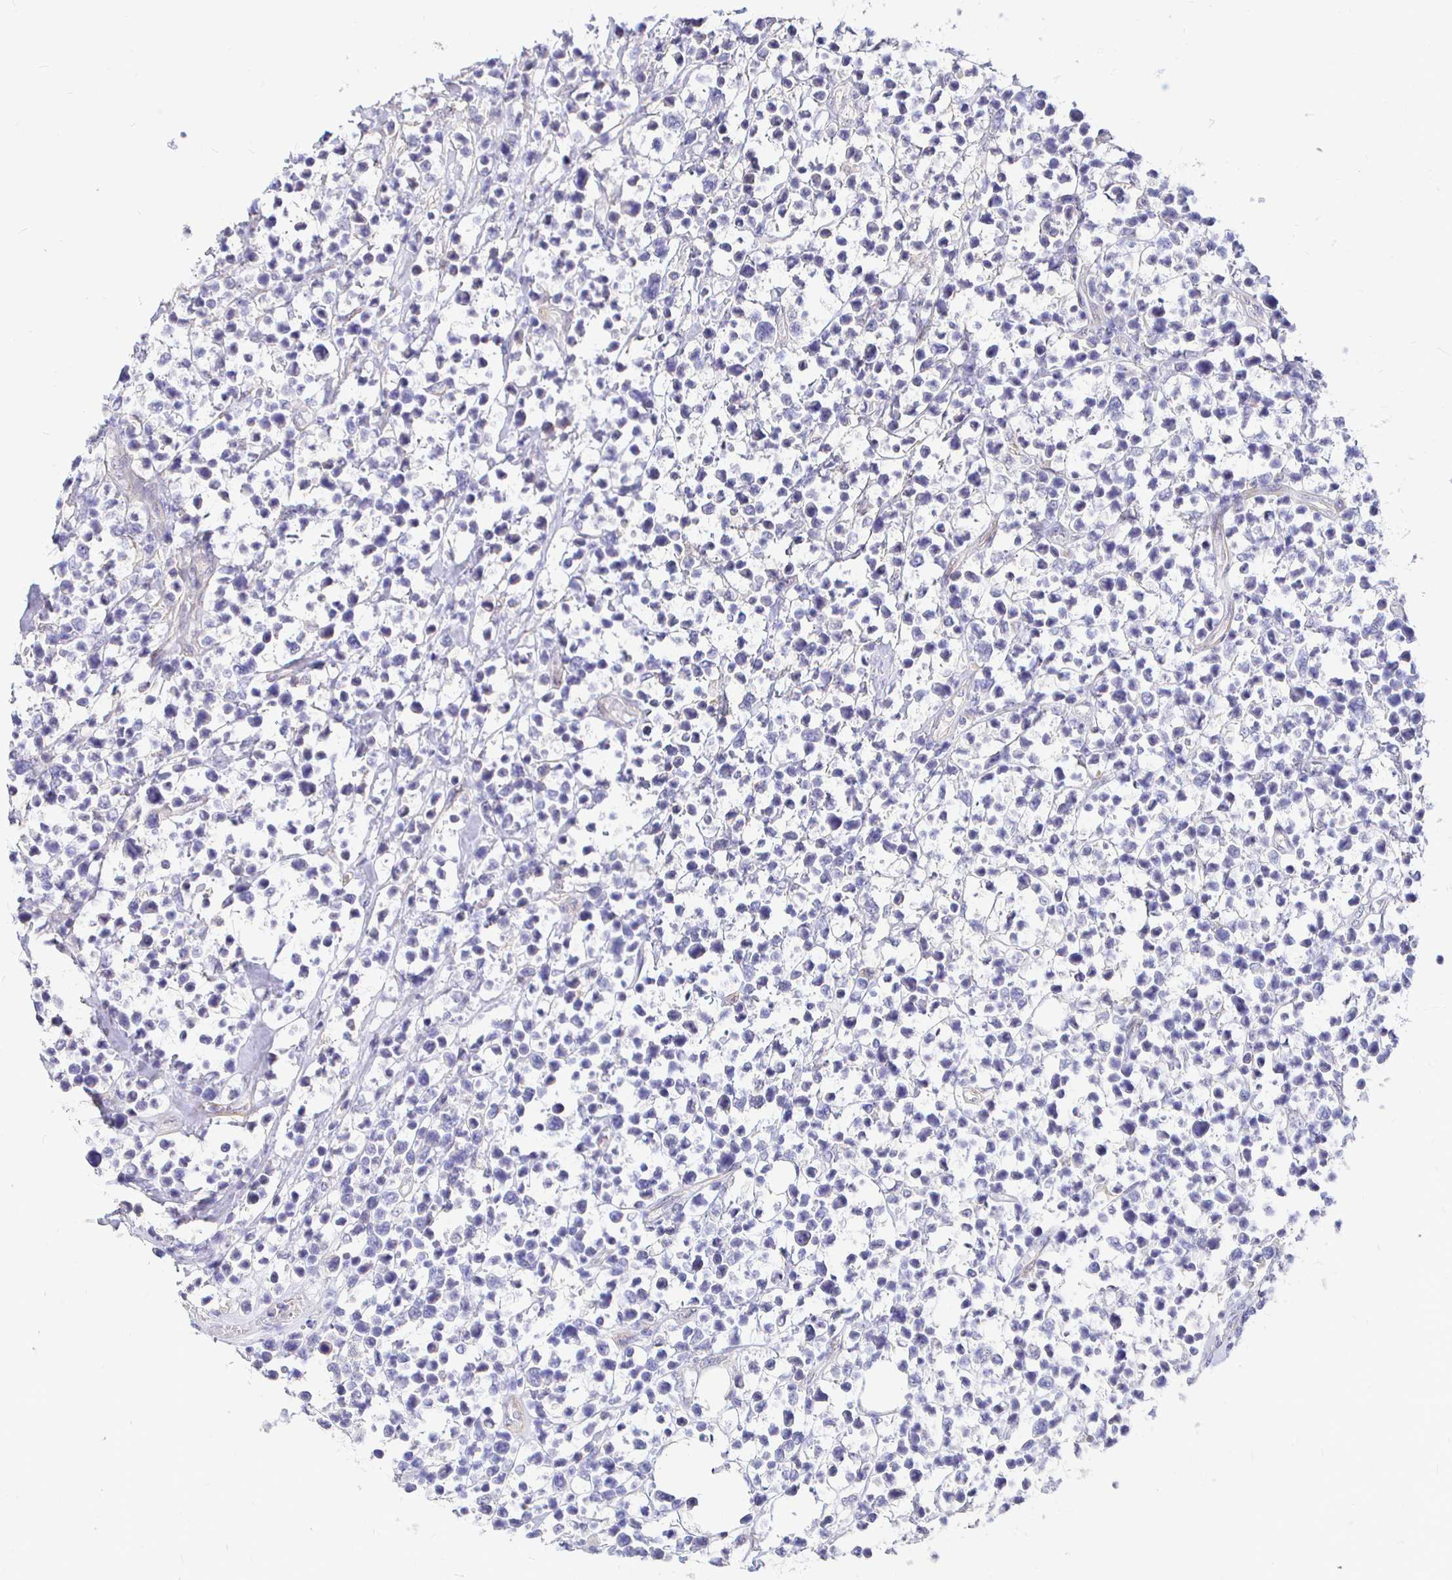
{"staining": {"intensity": "negative", "quantity": "none", "location": "none"}, "tissue": "lymphoma", "cell_type": "Tumor cells", "image_type": "cancer", "snomed": [{"axis": "morphology", "description": "Malignant lymphoma, non-Hodgkin's type, Low grade"}, {"axis": "topography", "description": "Lymph node"}], "caption": "There is no significant expression in tumor cells of lymphoma.", "gene": "PALM2AKAP2", "patient": {"sex": "male", "age": 60}}